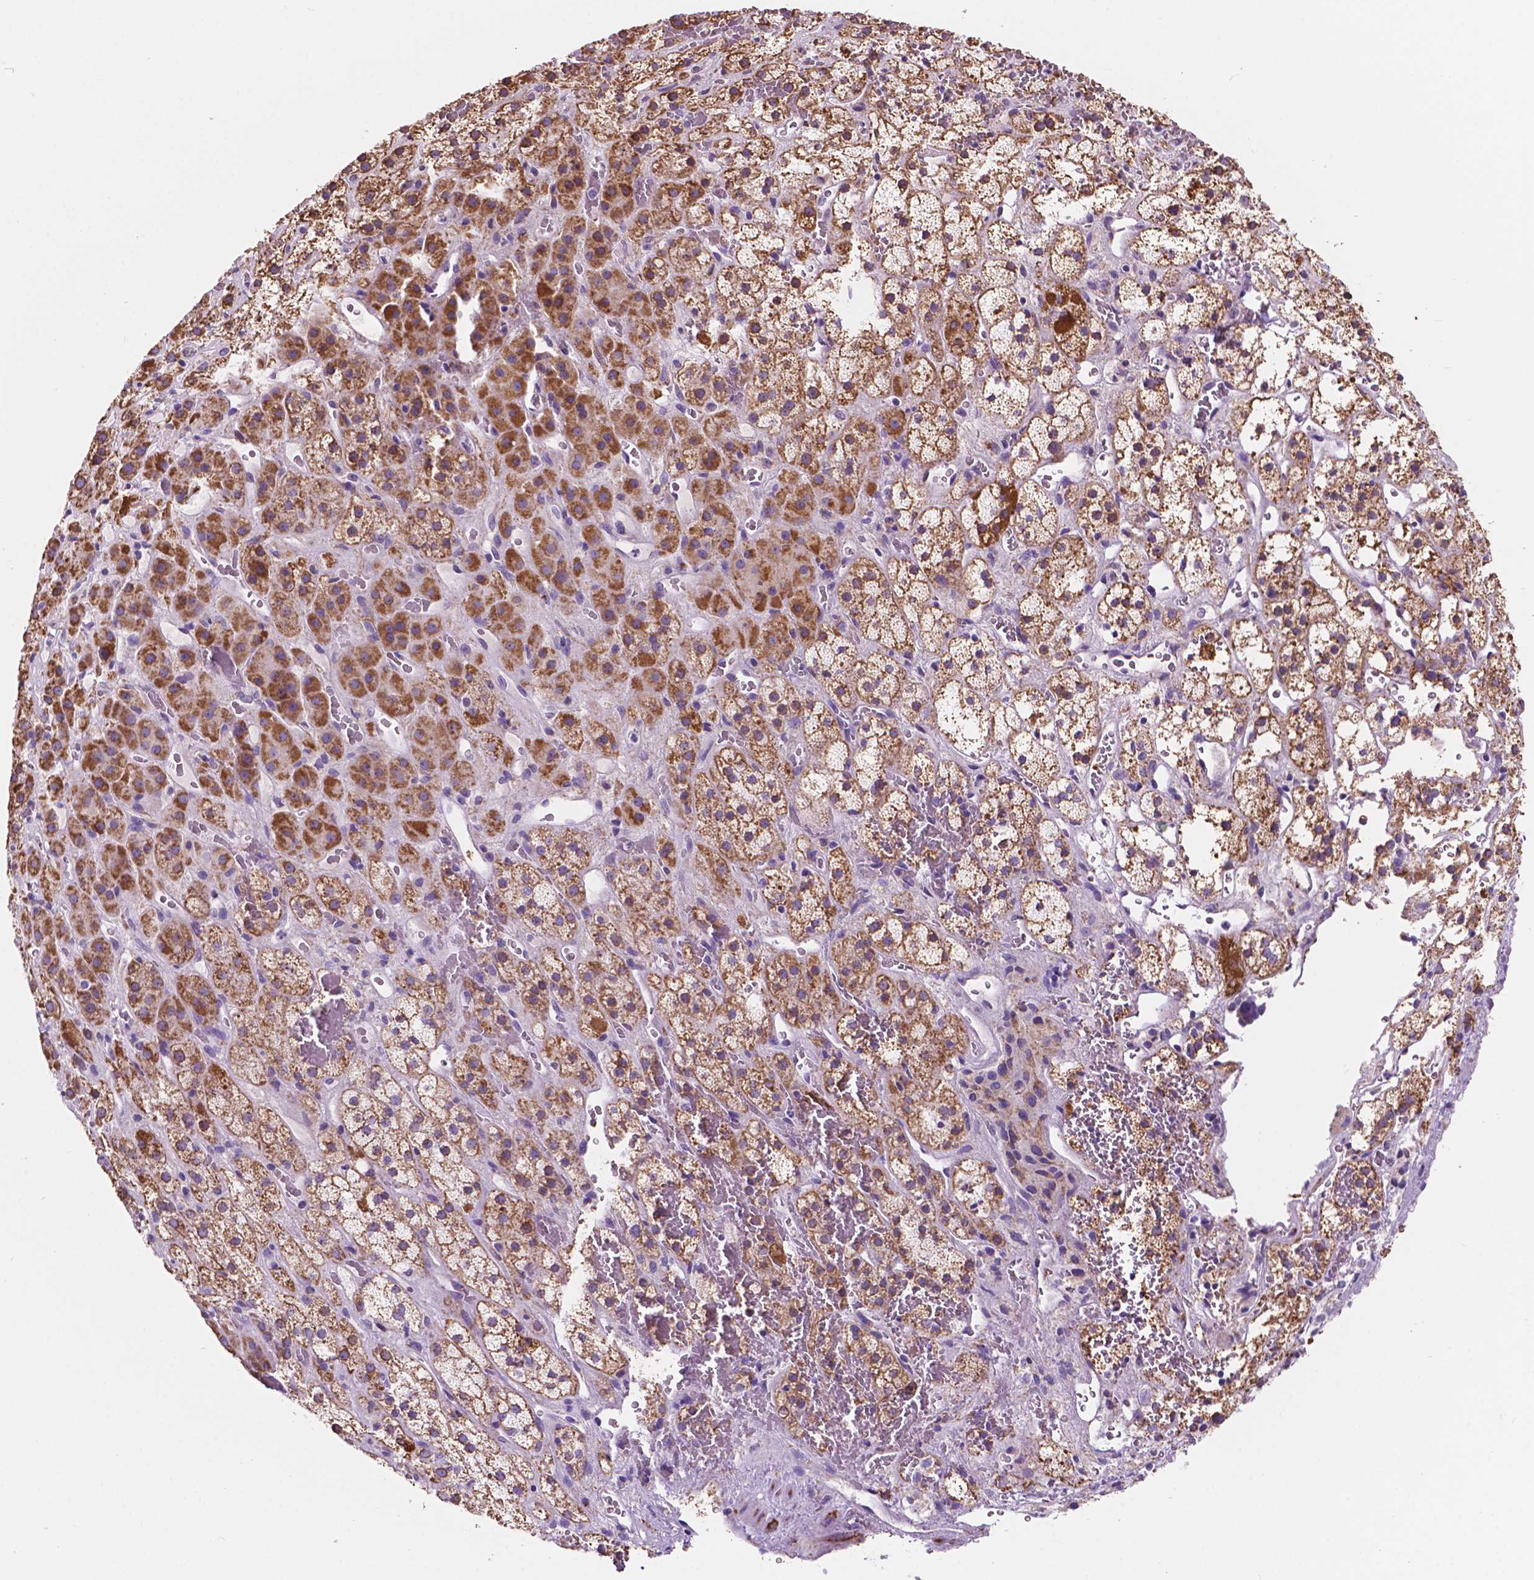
{"staining": {"intensity": "moderate", "quantity": "25%-75%", "location": "cytoplasmic/membranous"}, "tissue": "adrenal gland", "cell_type": "Glandular cells", "image_type": "normal", "snomed": [{"axis": "morphology", "description": "Normal tissue, NOS"}, {"axis": "topography", "description": "Adrenal gland"}], "caption": "Benign adrenal gland displays moderate cytoplasmic/membranous expression in approximately 25%-75% of glandular cells, visualized by immunohistochemistry. Ihc stains the protein in brown and the nuclei are stained blue.", "gene": "TRPV5", "patient": {"sex": "male", "age": 57}}